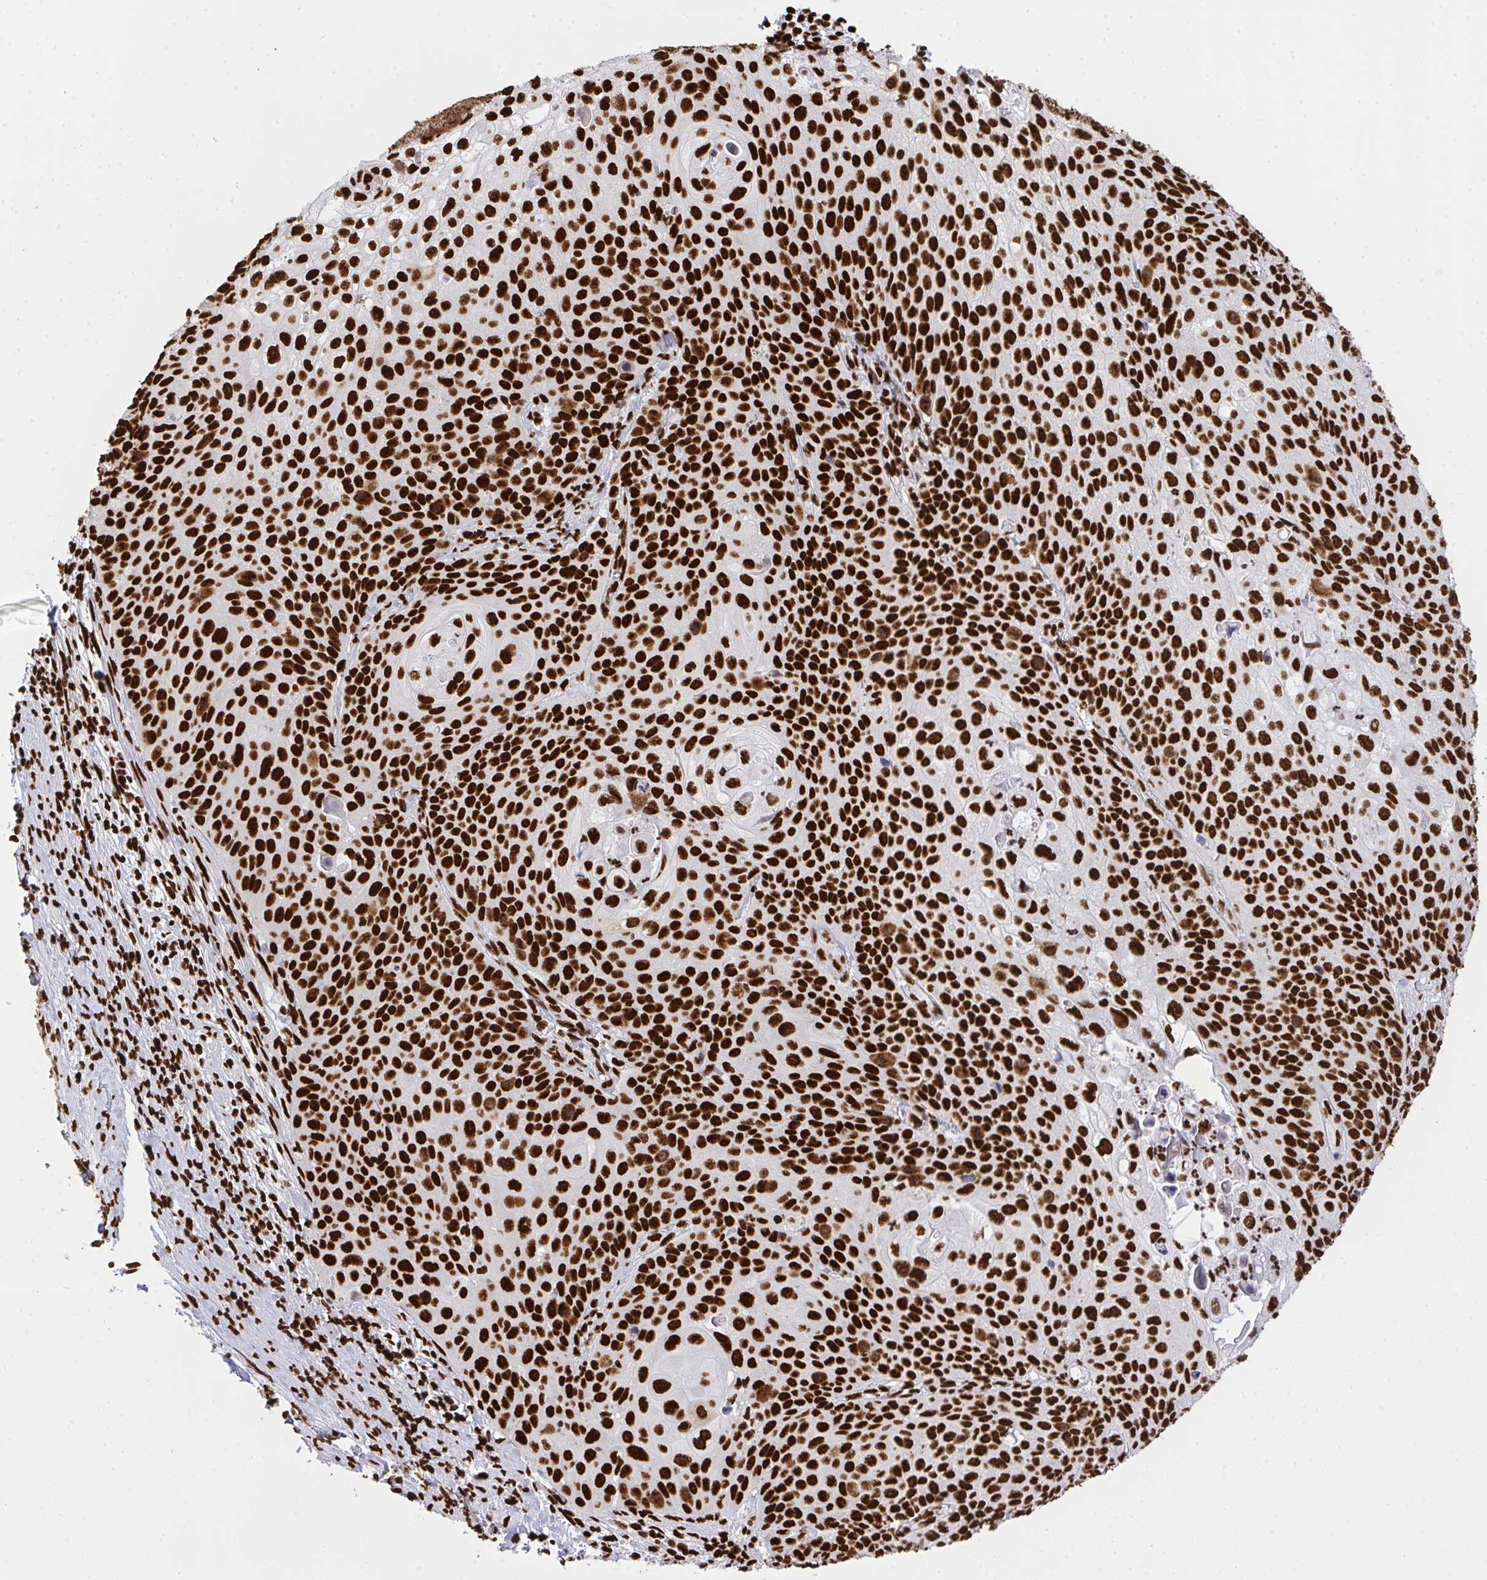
{"staining": {"intensity": "strong", "quantity": ">75%", "location": "nuclear"}, "tissue": "cervical cancer", "cell_type": "Tumor cells", "image_type": "cancer", "snomed": [{"axis": "morphology", "description": "Squamous cell carcinoma, NOS"}, {"axis": "topography", "description": "Cervix"}], "caption": "Brown immunohistochemical staining in human cervical cancer displays strong nuclear expression in approximately >75% of tumor cells.", "gene": "HNRNPL", "patient": {"sex": "female", "age": 65}}